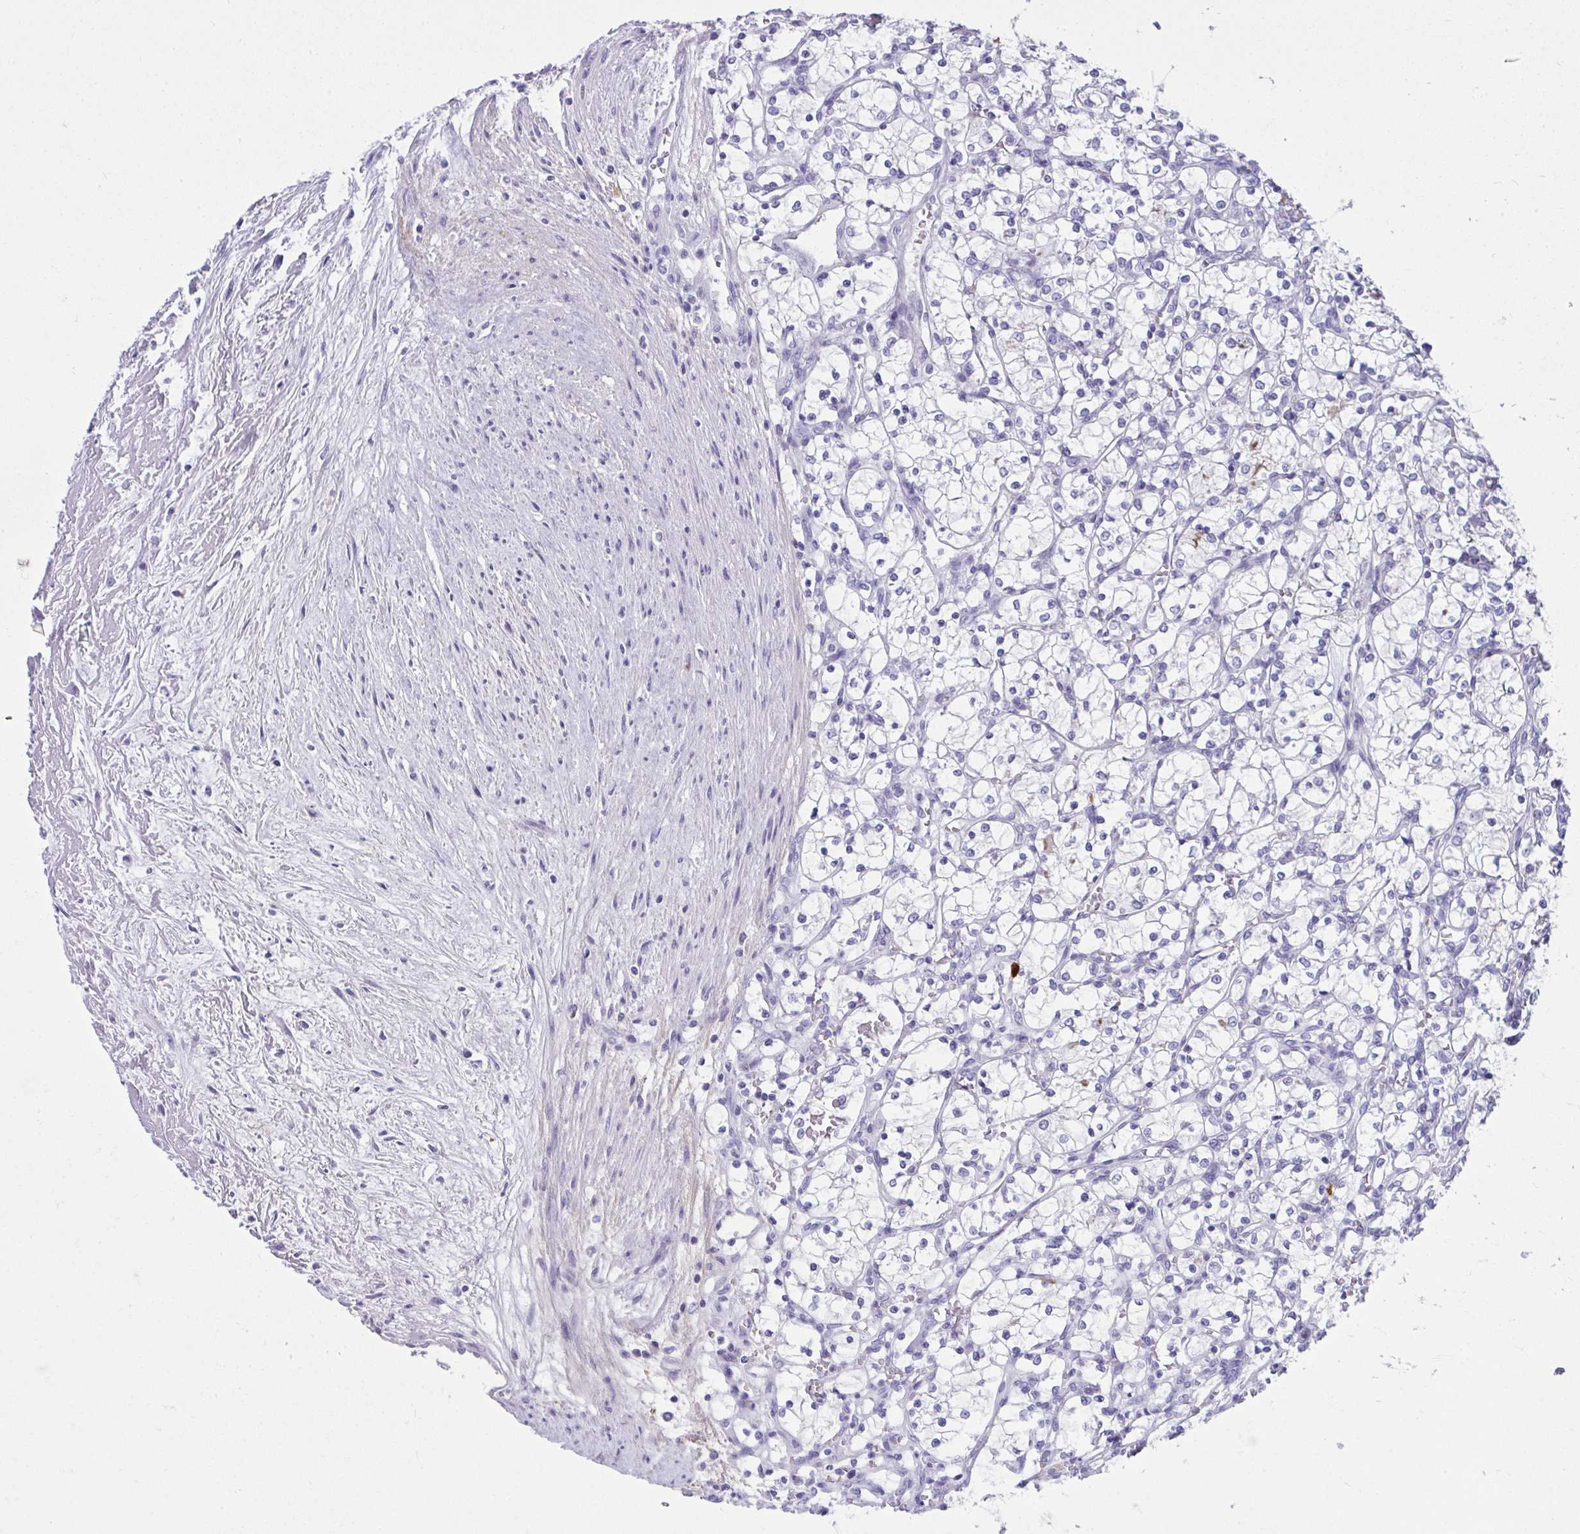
{"staining": {"intensity": "negative", "quantity": "none", "location": "none"}, "tissue": "renal cancer", "cell_type": "Tumor cells", "image_type": "cancer", "snomed": [{"axis": "morphology", "description": "Adenocarcinoma, NOS"}, {"axis": "topography", "description": "Kidney"}], "caption": "IHC histopathology image of renal adenocarcinoma stained for a protein (brown), which demonstrates no expression in tumor cells. The staining was performed using DAB (3,3'-diaminobenzidine) to visualize the protein expression in brown, while the nuclei were stained in blue with hematoxylin (Magnification: 20x).", "gene": "PIGZ", "patient": {"sex": "female", "age": 69}}